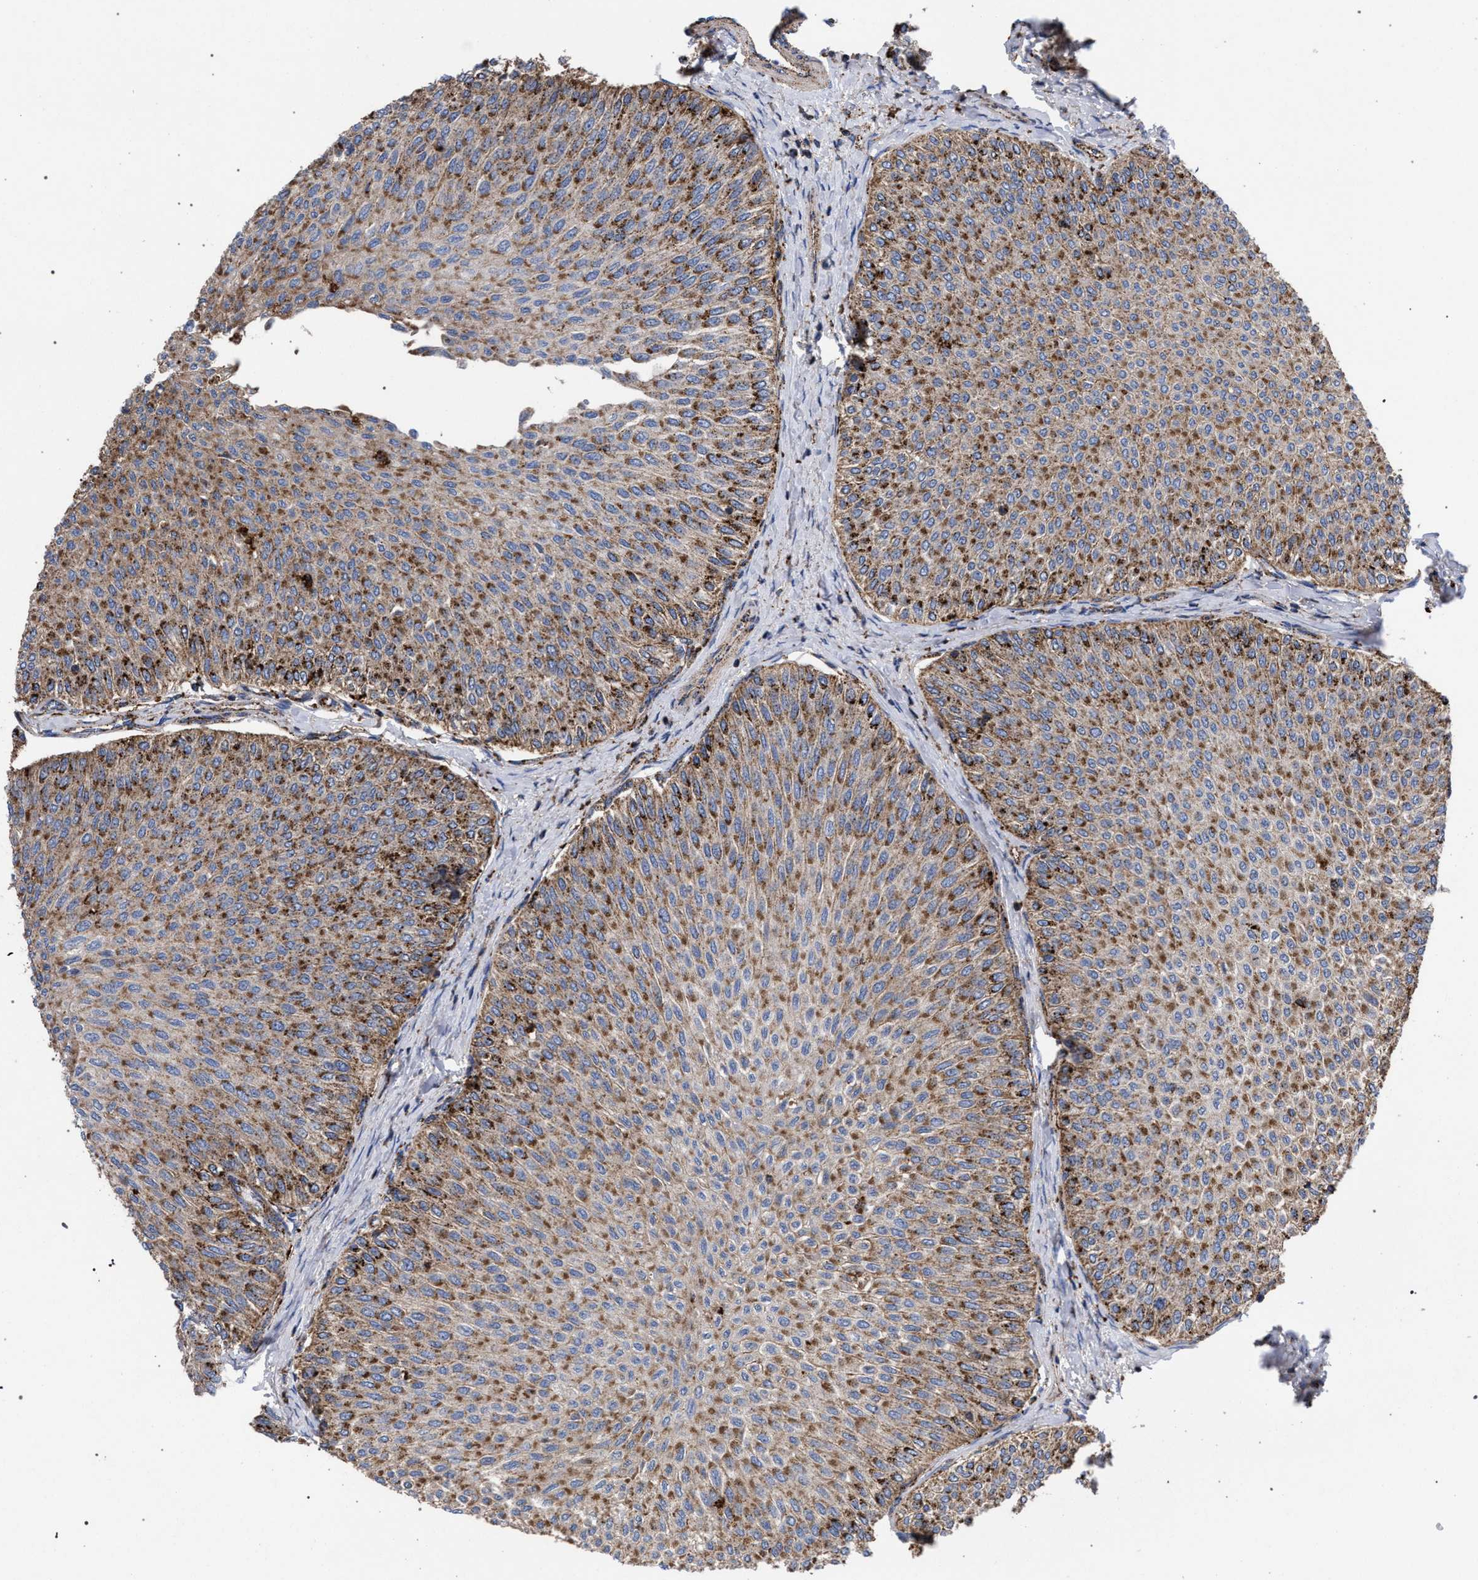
{"staining": {"intensity": "moderate", "quantity": ">75%", "location": "cytoplasmic/membranous"}, "tissue": "urothelial cancer", "cell_type": "Tumor cells", "image_type": "cancer", "snomed": [{"axis": "morphology", "description": "Urothelial carcinoma, Low grade"}, {"axis": "topography", "description": "Urinary bladder"}], "caption": "A histopathology image of low-grade urothelial carcinoma stained for a protein displays moderate cytoplasmic/membranous brown staining in tumor cells.", "gene": "PPT1", "patient": {"sex": "male", "age": 78}}